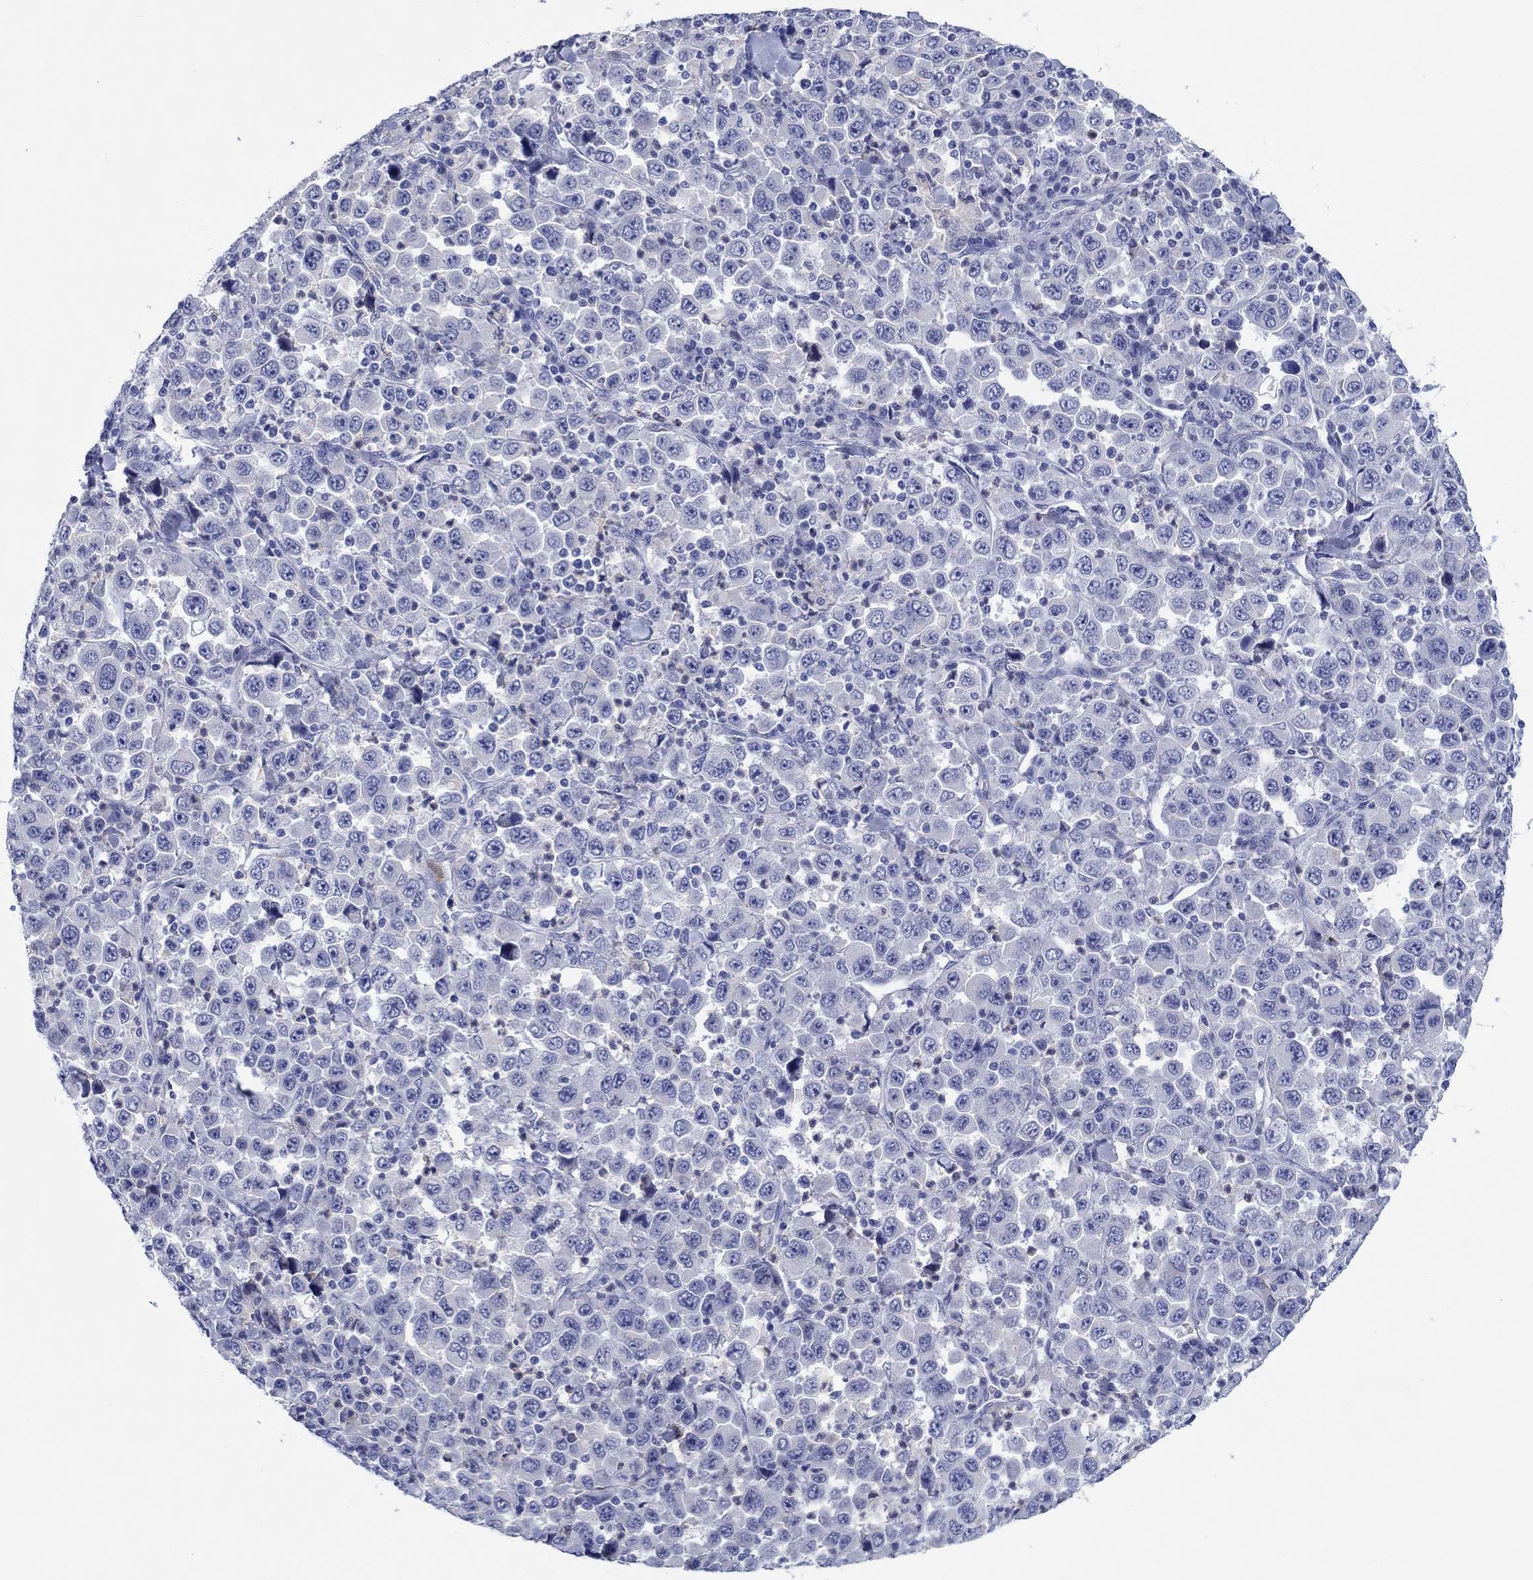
{"staining": {"intensity": "negative", "quantity": "none", "location": "none"}, "tissue": "stomach cancer", "cell_type": "Tumor cells", "image_type": "cancer", "snomed": [{"axis": "morphology", "description": "Normal tissue, NOS"}, {"axis": "morphology", "description": "Adenocarcinoma, NOS"}, {"axis": "topography", "description": "Stomach, upper"}, {"axis": "topography", "description": "Stomach"}], "caption": "The image demonstrates no significant expression in tumor cells of adenocarcinoma (stomach).", "gene": "HDC", "patient": {"sex": "male", "age": 59}}